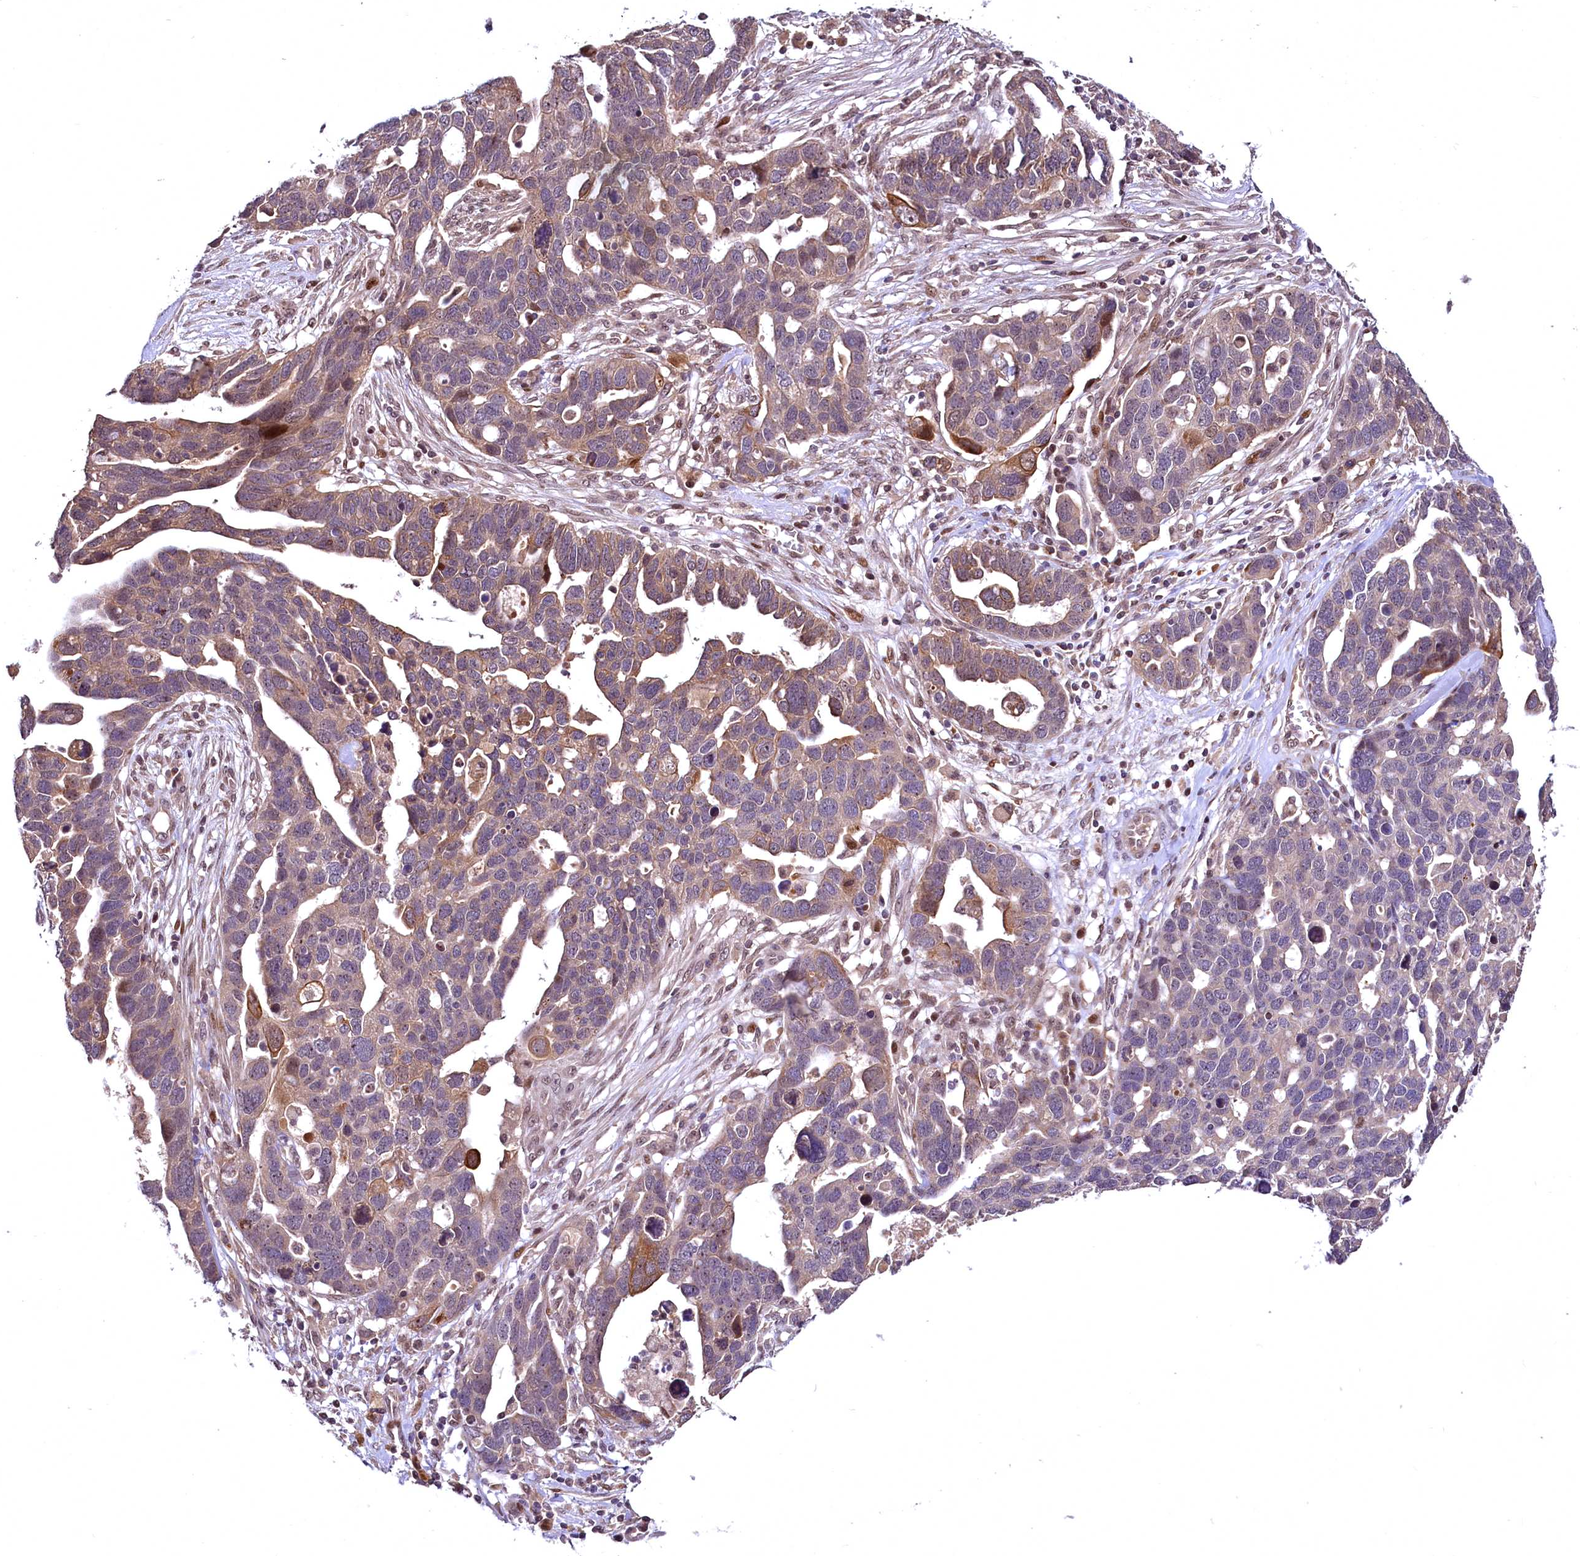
{"staining": {"intensity": "weak", "quantity": "25%-75%", "location": "cytoplasmic/membranous"}, "tissue": "ovarian cancer", "cell_type": "Tumor cells", "image_type": "cancer", "snomed": [{"axis": "morphology", "description": "Cystadenocarcinoma, serous, NOS"}, {"axis": "topography", "description": "Ovary"}], "caption": "Immunohistochemical staining of human ovarian cancer shows low levels of weak cytoplasmic/membranous protein positivity in about 25%-75% of tumor cells.", "gene": "N4BP2L1", "patient": {"sex": "female", "age": 54}}